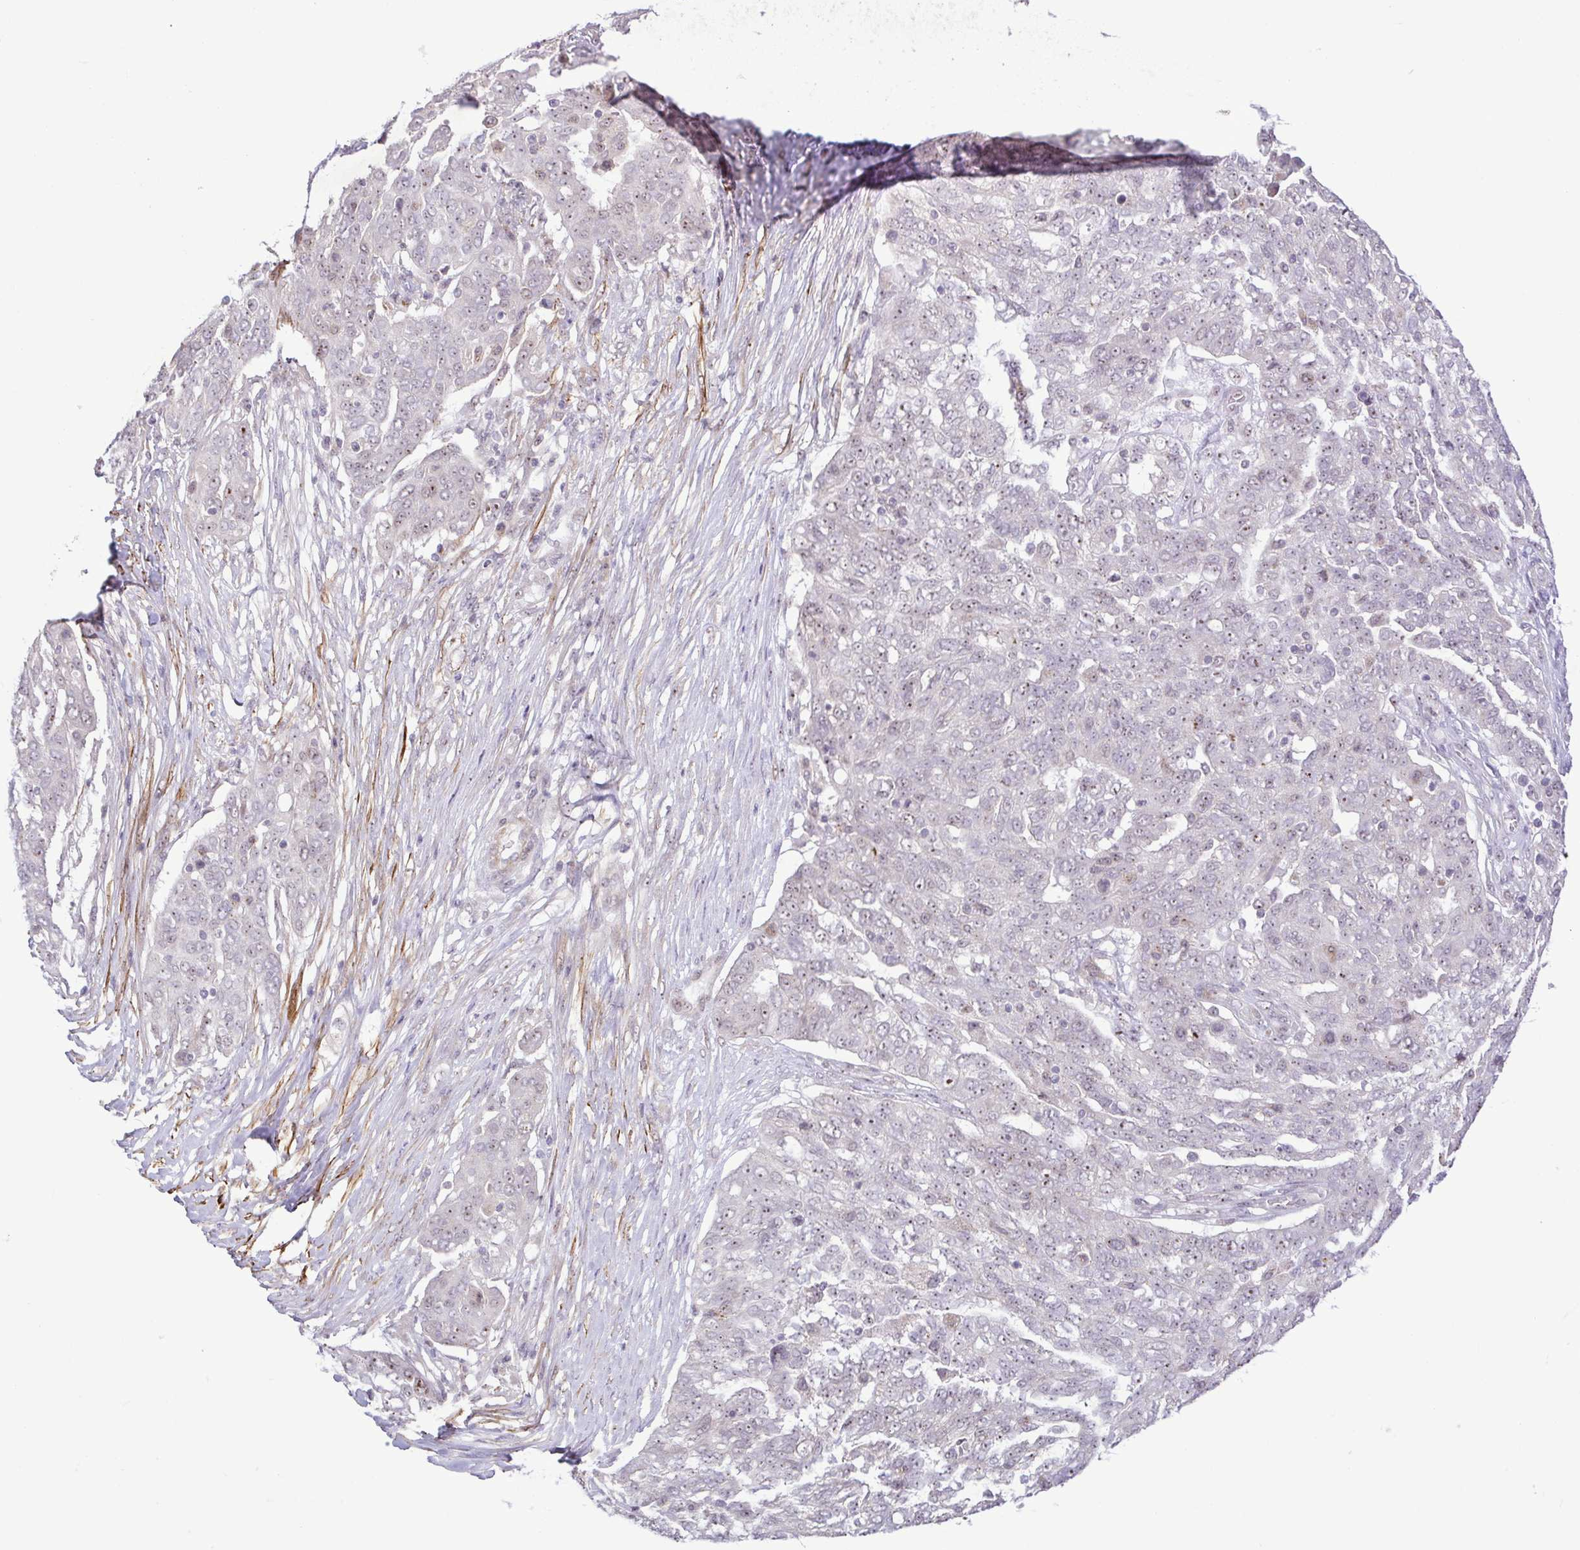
{"staining": {"intensity": "negative", "quantity": "none", "location": "none"}, "tissue": "ovarian cancer", "cell_type": "Tumor cells", "image_type": "cancer", "snomed": [{"axis": "morphology", "description": "Cystadenocarcinoma, serous, NOS"}, {"axis": "topography", "description": "Ovary"}], "caption": "Human ovarian cancer (serous cystadenocarcinoma) stained for a protein using immunohistochemistry (IHC) shows no staining in tumor cells.", "gene": "RSL24D1", "patient": {"sex": "female", "age": 67}}